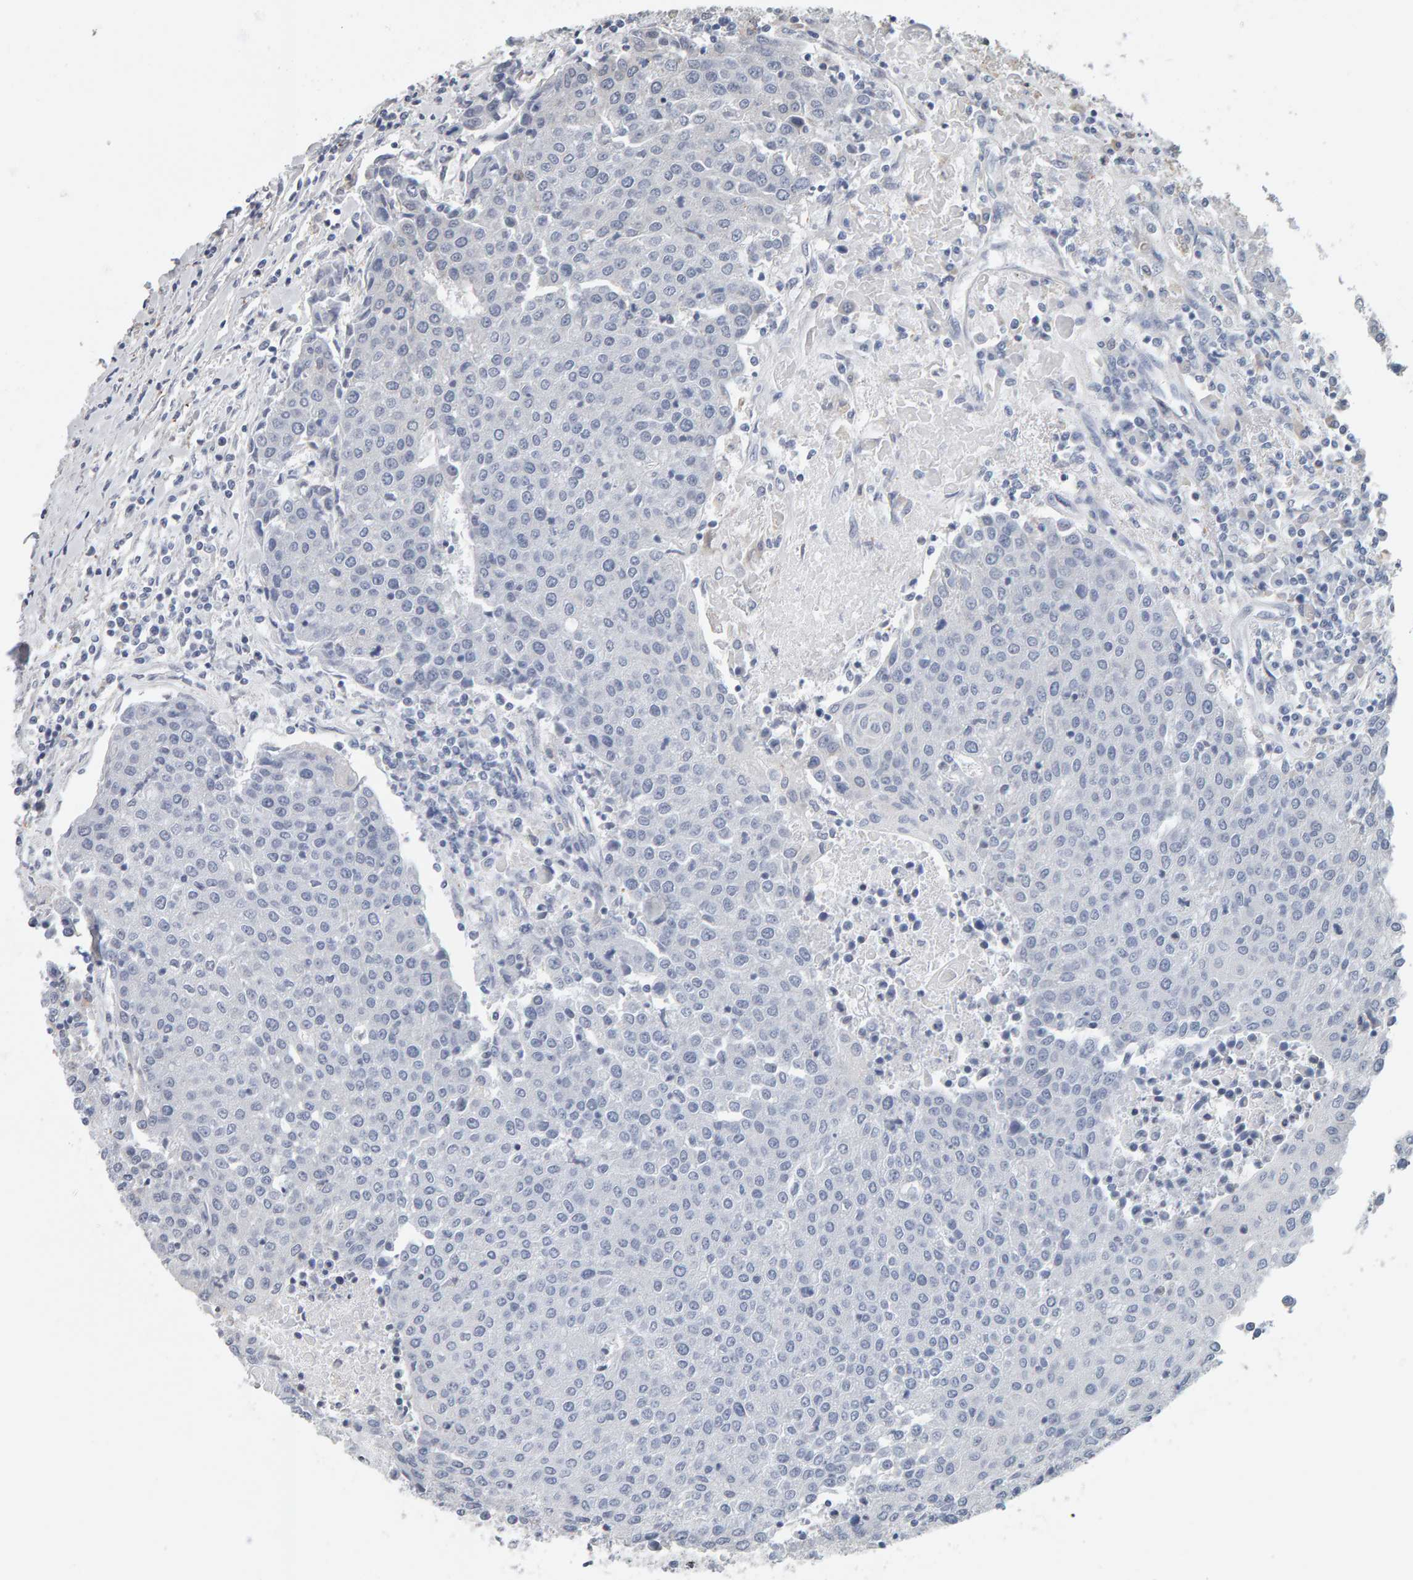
{"staining": {"intensity": "negative", "quantity": "none", "location": "none"}, "tissue": "urothelial cancer", "cell_type": "Tumor cells", "image_type": "cancer", "snomed": [{"axis": "morphology", "description": "Urothelial carcinoma, High grade"}, {"axis": "topography", "description": "Urinary bladder"}], "caption": "This is an immunohistochemistry histopathology image of human urothelial cancer. There is no expression in tumor cells.", "gene": "ADHFE1", "patient": {"sex": "female", "age": 85}}